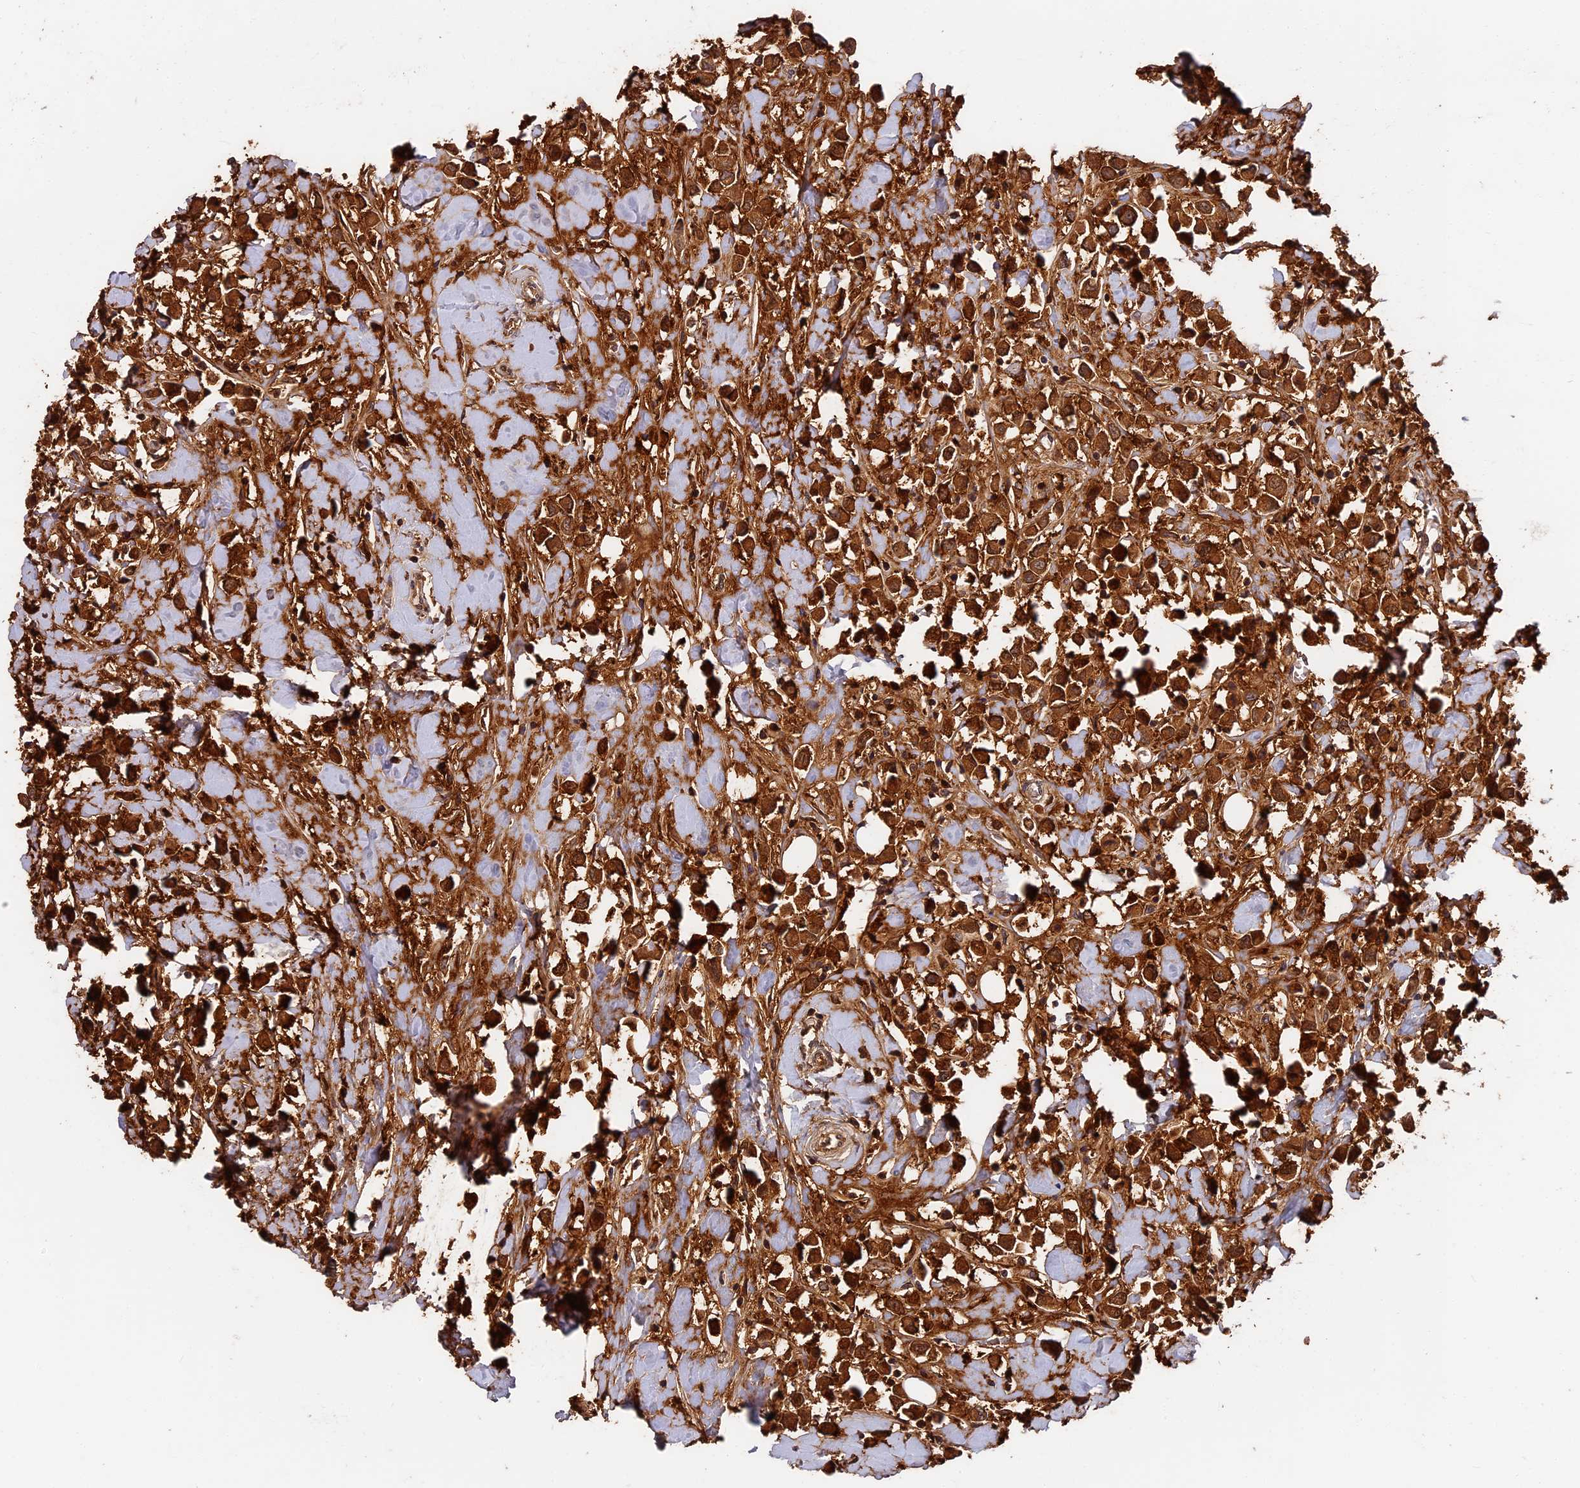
{"staining": {"intensity": "strong", "quantity": ">75%", "location": "cytoplasmic/membranous"}, "tissue": "breast cancer", "cell_type": "Tumor cells", "image_type": "cancer", "snomed": [{"axis": "morphology", "description": "Duct carcinoma"}, {"axis": "topography", "description": "Breast"}], "caption": "High-magnification brightfield microscopy of breast cancer (intraductal carcinoma) stained with DAB (brown) and counterstained with hematoxylin (blue). tumor cells exhibit strong cytoplasmic/membranous positivity is present in approximately>75% of cells. (DAB IHC, brown staining for protein, blue staining for nuclei).", "gene": "ITIH1", "patient": {"sex": "female", "age": 61}}